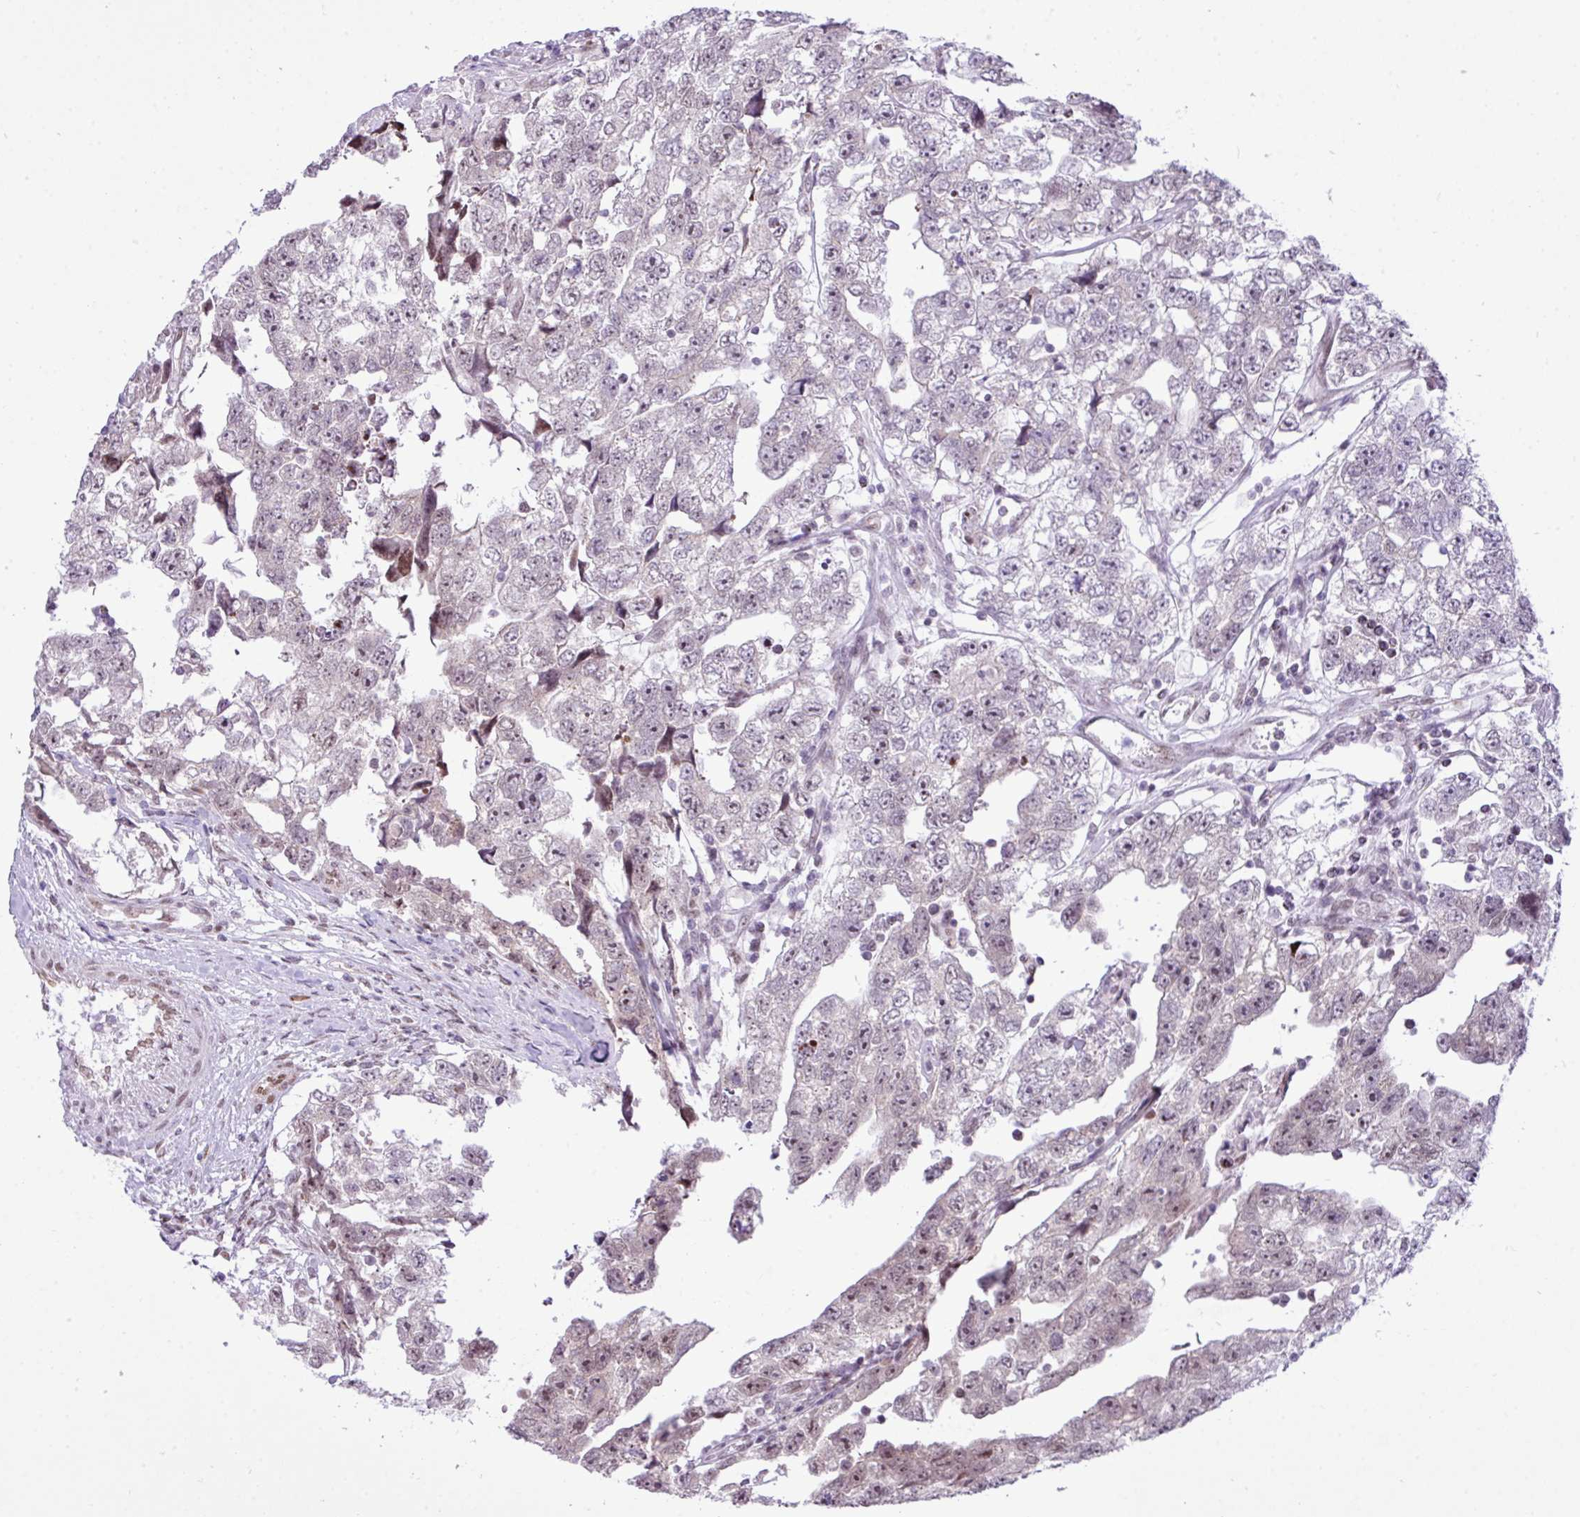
{"staining": {"intensity": "weak", "quantity": "<25%", "location": "nuclear"}, "tissue": "testis cancer", "cell_type": "Tumor cells", "image_type": "cancer", "snomed": [{"axis": "morphology", "description": "Carcinoma, Embryonal, NOS"}, {"axis": "topography", "description": "Testis"}], "caption": "The micrograph exhibits no staining of tumor cells in testis cancer.", "gene": "ELOA2", "patient": {"sex": "male", "age": 22}}